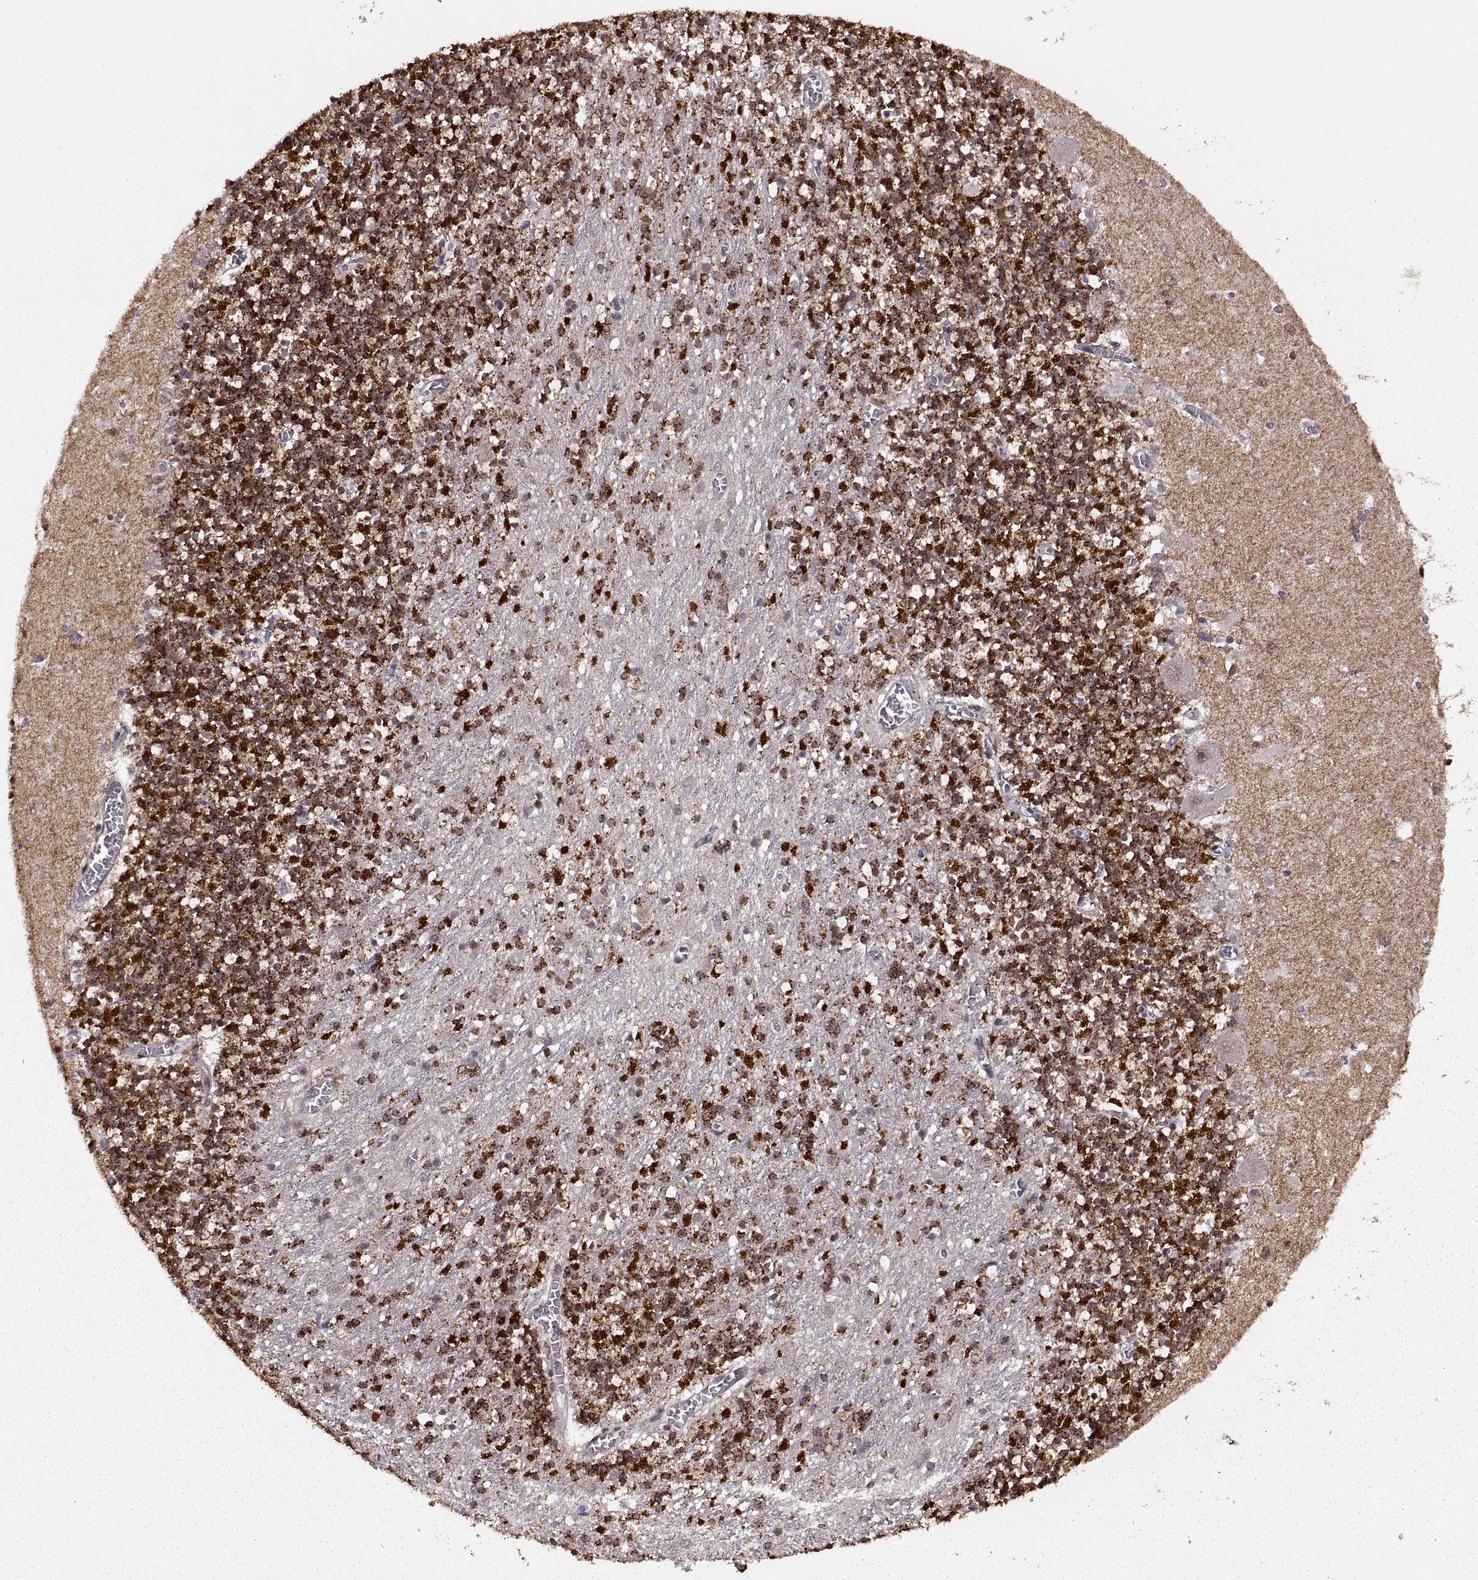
{"staining": {"intensity": "strong", "quantity": ">75%", "location": "nuclear"}, "tissue": "cerebellum", "cell_type": "Cells in granular layer", "image_type": "normal", "snomed": [{"axis": "morphology", "description": "Normal tissue, NOS"}, {"axis": "topography", "description": "Cerebellum"}], "caption": "Cerebellum stained with DAB immunohistochemistry displays high levels of strong nuclear positivity in approximately >75% of cells in granular layer. The staining was performed using DAB, with brown indicating positive protein expression. Nuclei are stained blue with hematoxylin.", "gene": "RFT1", "patient": {"sex": "female", "age": 64}}